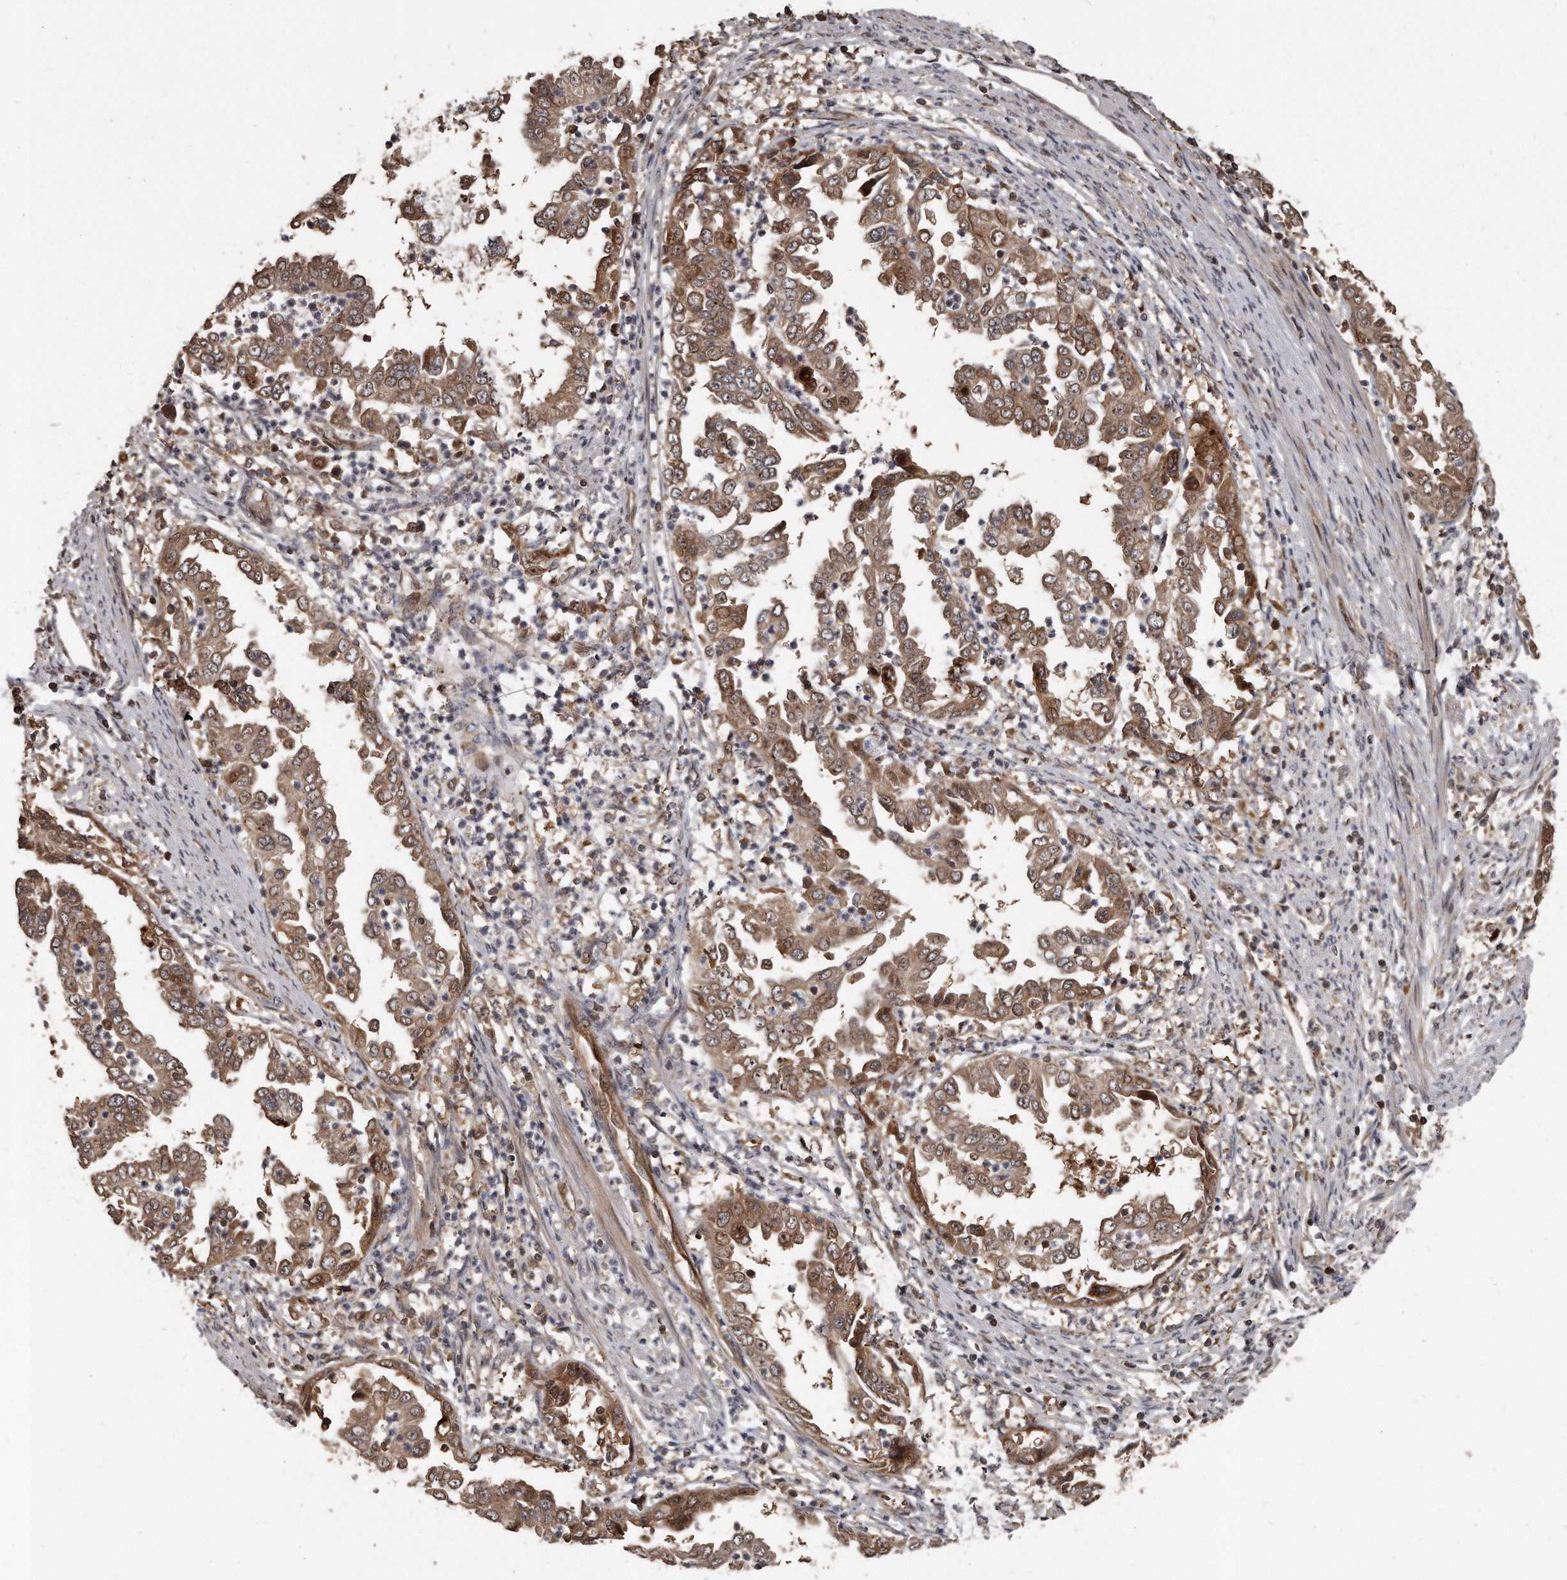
{"staining": {"intensity": "moderate", "quantity": ">75%", "location": "cytoplasmic/membranous"}, "tissue": "endometrial cancer", "cell_type": "Tumor cells", "image_type": "cancer", "snomed": [{"axis": "morphology", "description": "Adenocarcinoma, NOS"}, {"axis": "topography", "description": "Endometrium"}], "caption": "This is a micrograph of IHC staining of endometrial adenocarcinoma, which shows moderate positivity in the cytoplasmic/membranous of tumor cells.", "gene": "GCH1", "patient": {"sex": "female", "age": 85}}